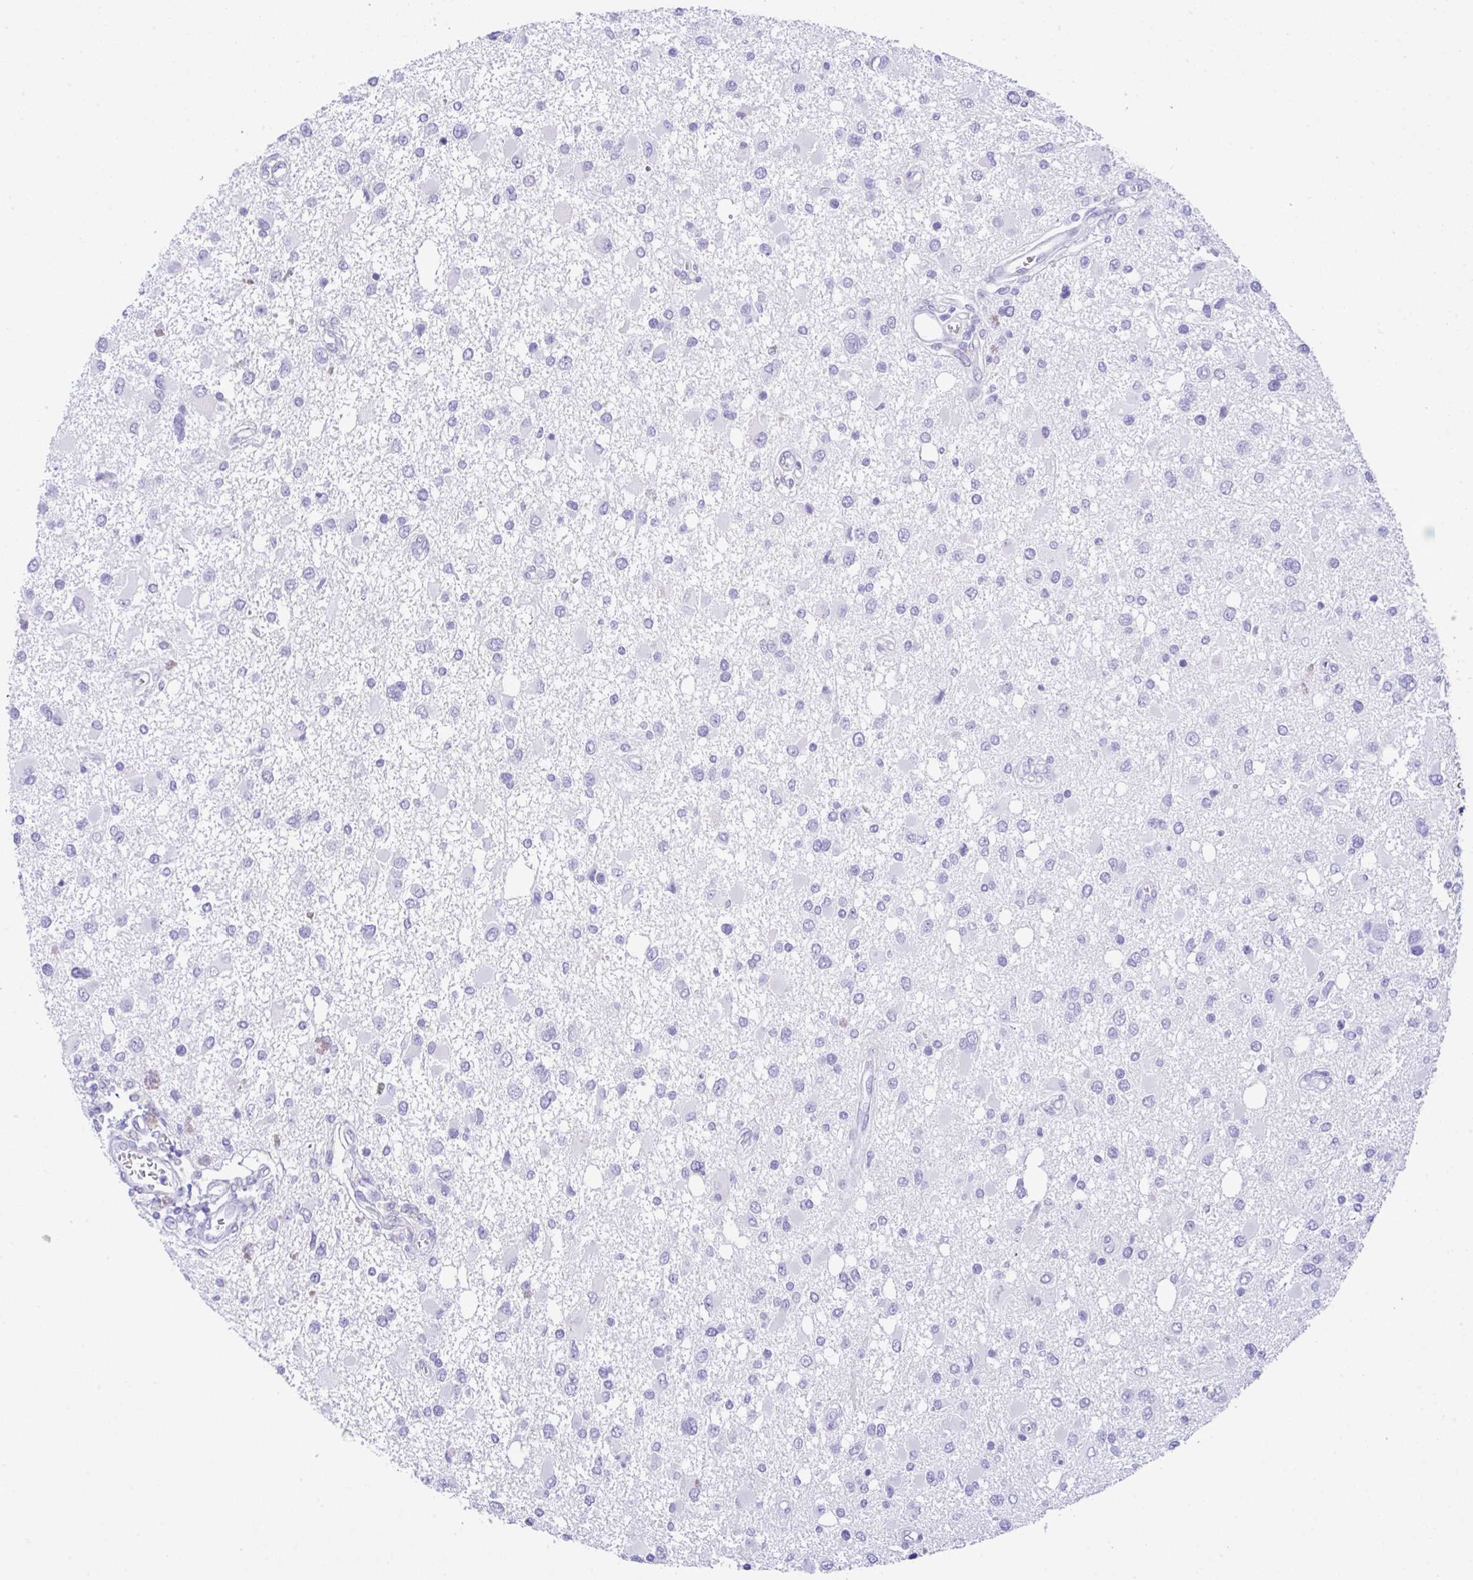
{"staining": {"intensity": "negative", "quantity": "none", "location": "none"}, "tissue": "glioma", "cell_type": "Tumor cells", "image_type": "cancer", "snomed": [{"axis": "morphology", "description": "Glioma, malignant, High grade"}, {"axis": "topography", "description": "Brain"}], "caption": "Malignant glioma (high-grade) was stained to show a protein in brown. There is no significant staining in tumor cells.", "gene": "RRM2", "patient": {"sex": "male", "age": 53}}